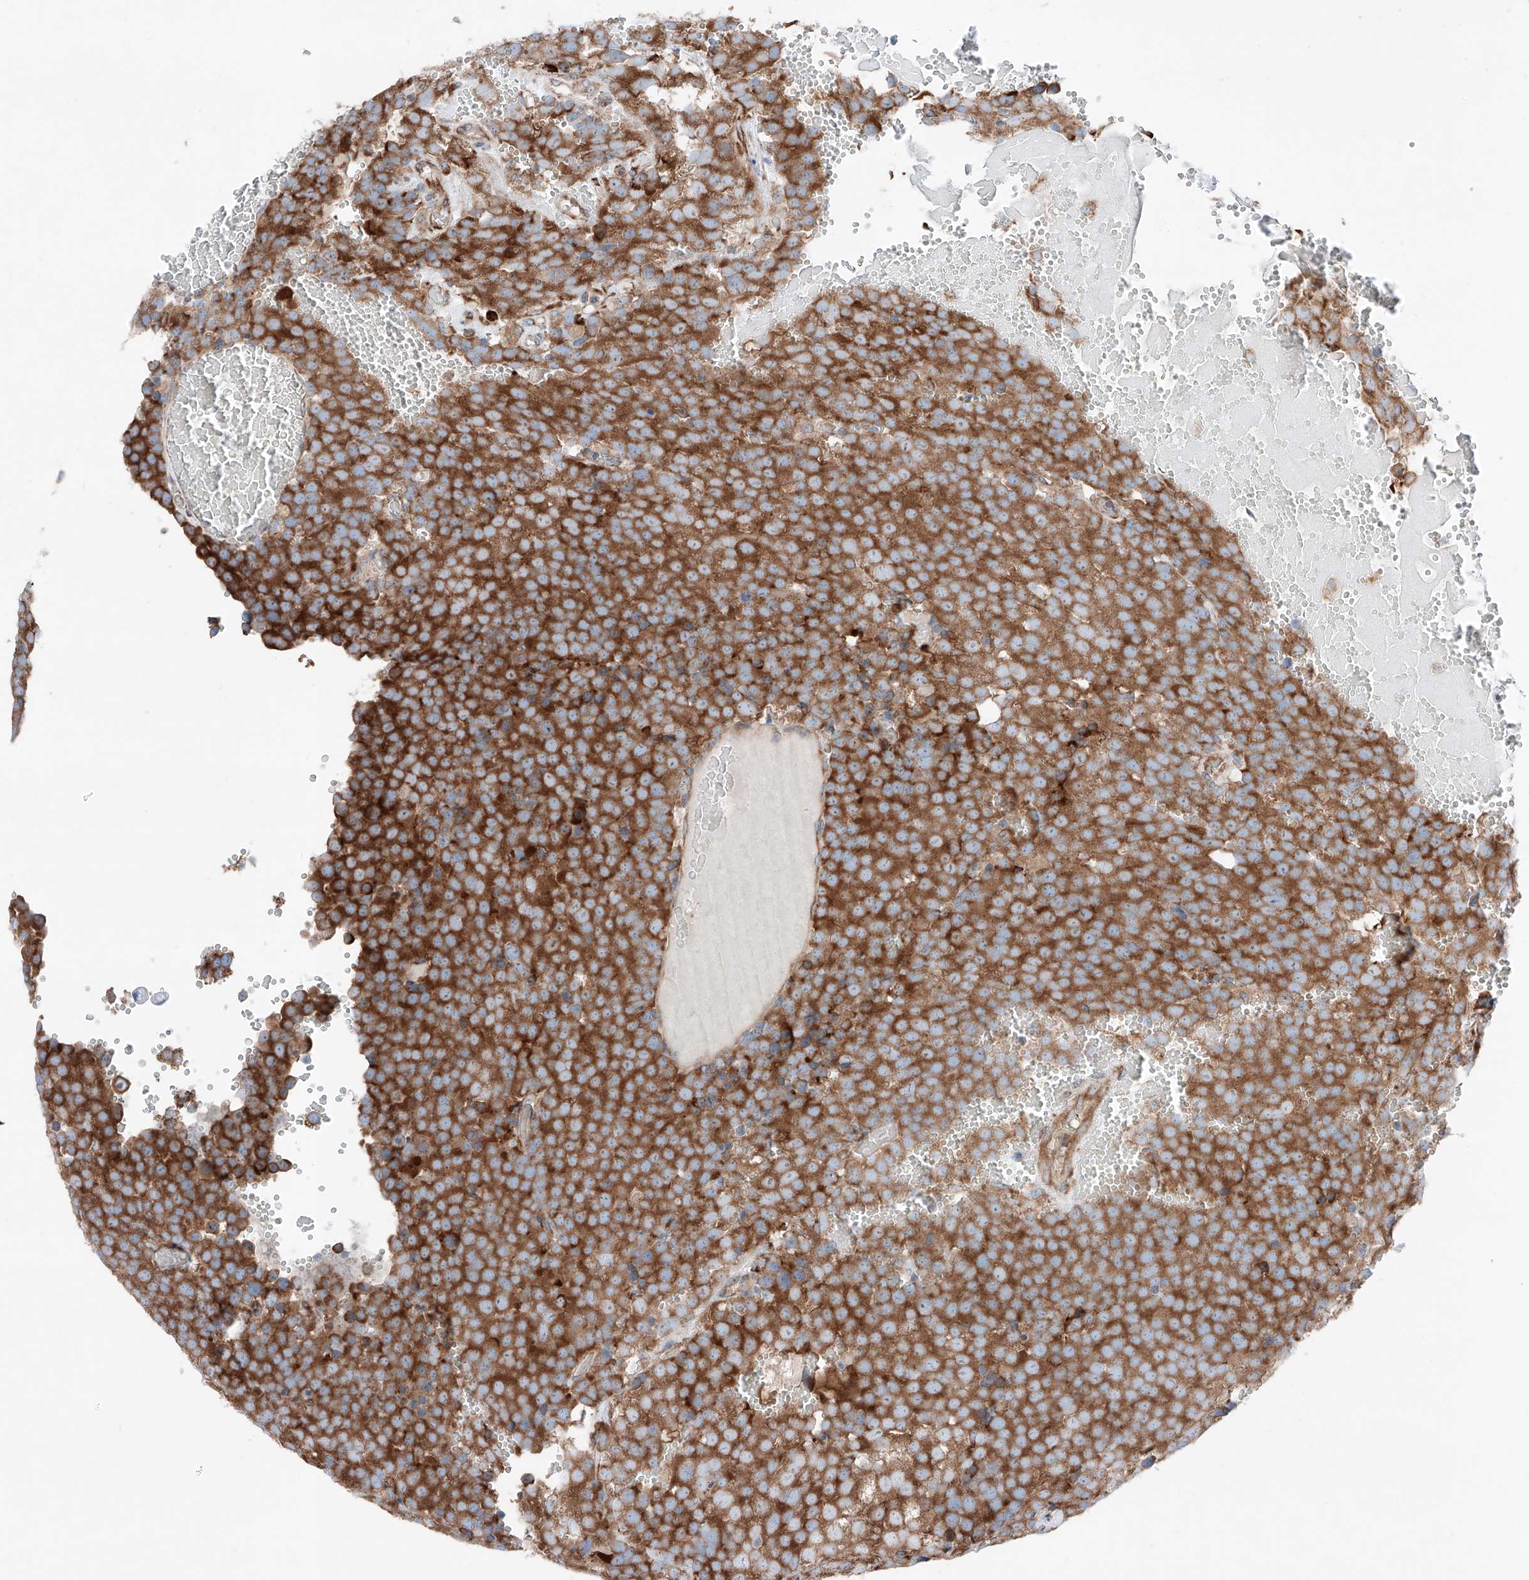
{"staining": {"intensity": "strong", "quantity": ">75%", "location": "cytoplasmic/membranous"}, "tissue": "testis cancer", "cell_type": "Tumor cells", "image_type": "cancer", "snomed": [{"axis": "morphology", "description": "Seminoma, NOS"}, {"axis": "topography", "description": "Testis"}], "caption": "Immunohistochemistry (IHC) image of neoplastic tissue: testis cancer stained using IHC exhibits high levels of strong protein expression localized specifically in the cytoplasmic/membranous of tumor cells, appearing as a cytoplasmic/membranous brown color.", "gene": "CRELD1", "patient": {"sex": "male", "age": 71}}